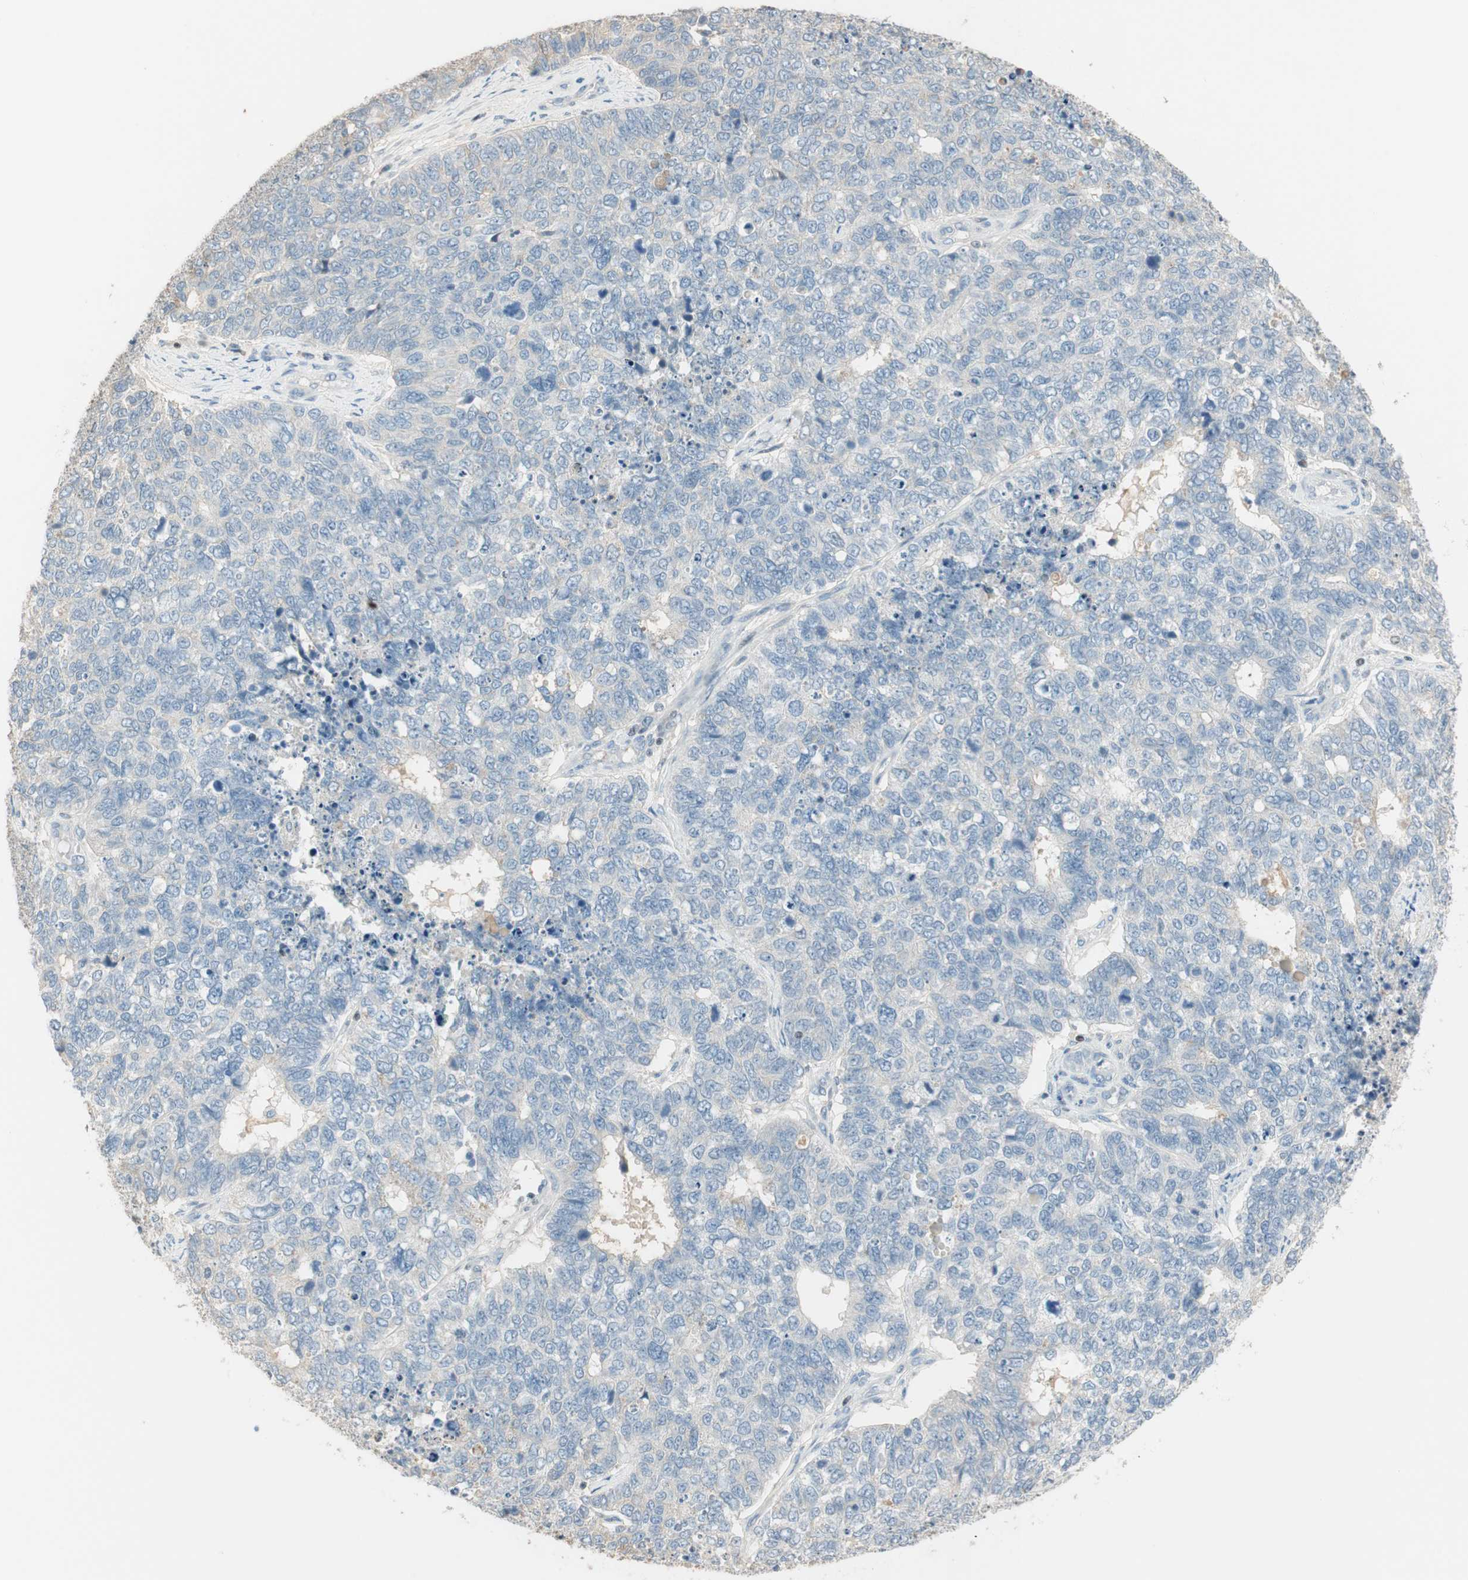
{"staining": {"intensity": "negative", "quantity": "none", "location": "none"}, "tissue": "cervical cancer", "cell_type": "Tumor cells", "image_type": "cancer", "snomed": [{"axis": "morphology", "description": "Squamous cell carcinoma, NOS"}, {"axis": "topography", "description": "Cervix"}], "caption": "Histopathology image shows no significant protein positivity in tumor cells of squamous cell carcinoma (cervical). The staining was performed using DAB to visualize the protein expression in brown, while the nuclei were stained in blue with hematoxylin (Magnification: 20x).", "gene": "RUNX2", "patient": {"sex": "female", "age": 63}}